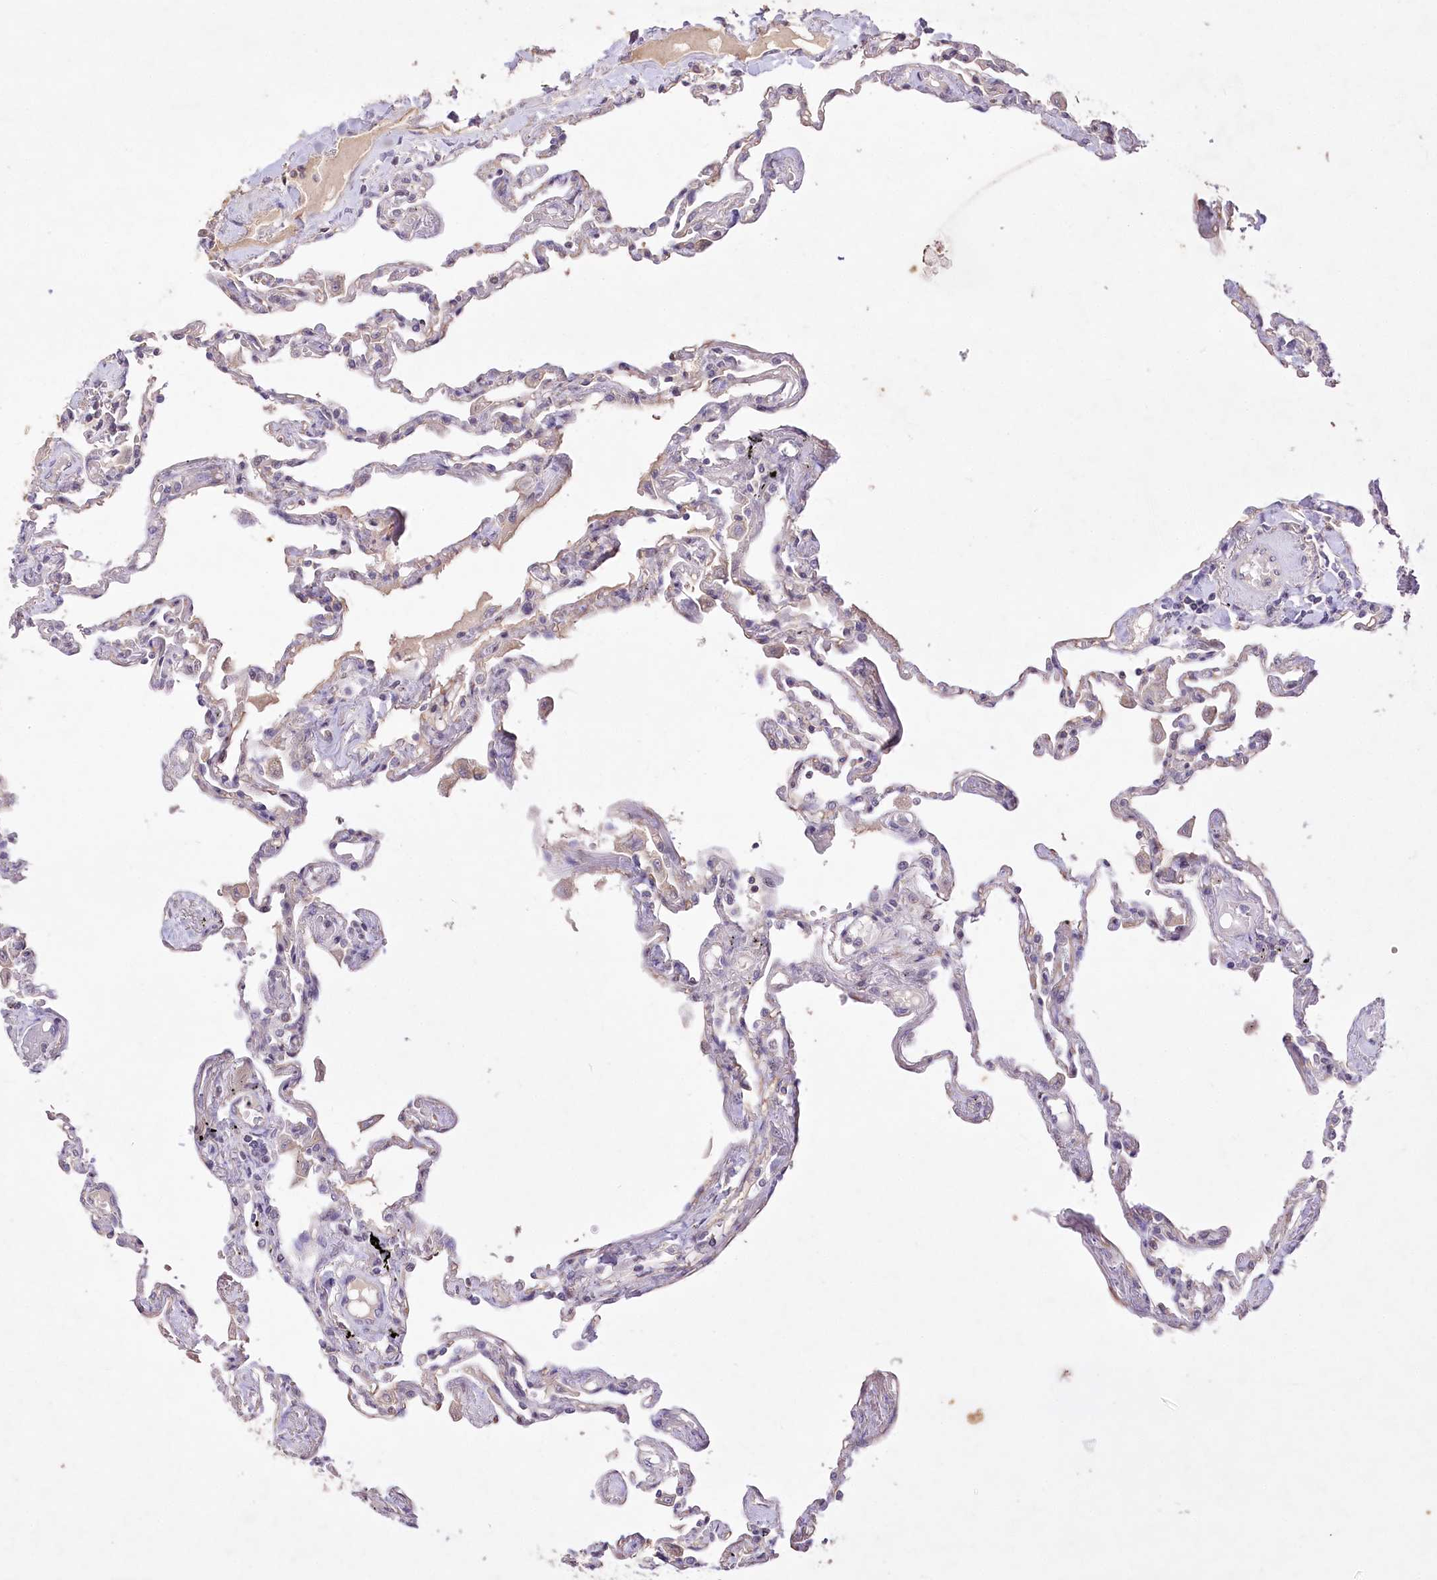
{"staining": {"intensity": "negative", "quantity": "none", "location": "none"}, "tissue": "lung", "cell_type": "Alveolar cells", "image_type": "normal", "snomed": [{"axis": "morphology", "description": "Normal tissue, NOS"}, {"axis": "topography", "description": "Lung"}], "caption": "High magnification brightfield microscopy of unremarkable lung stained with DAB (3,3'-diaminobenzidine) (brown) and counterstained with hematoxylin (blue): alveolar cells show no significant expression.", "gene": "ENPP1", "patient": {"sex": "female", "age": 67}}